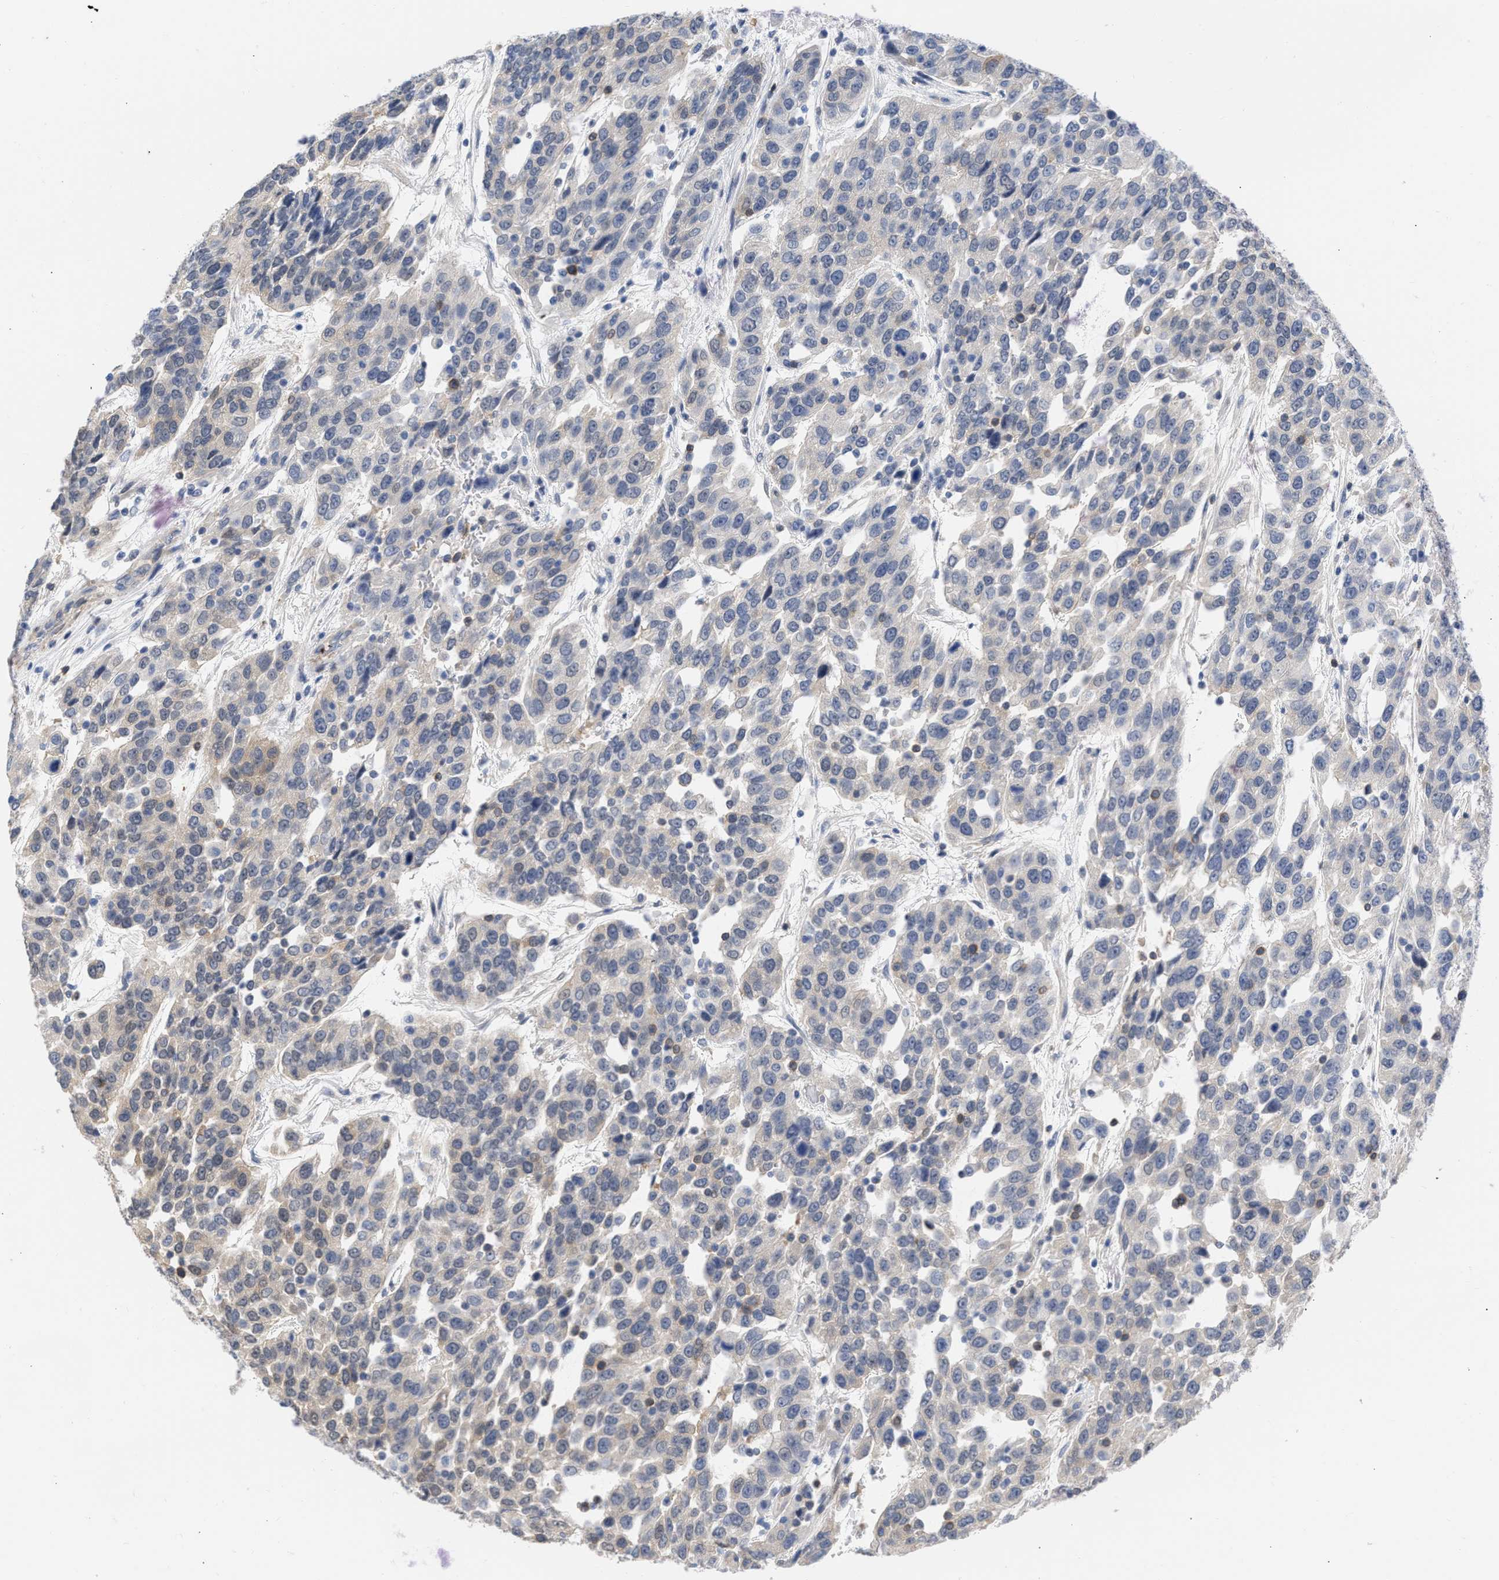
{"staining": {"intensity": "weak", "quantity": "25%-75%", "location": "cytoplasmic/membranous"}, "tissue": "urothelial cancer", "cell_type": "Tumor cells", "image_type": "cancer", "snomed": [{"axis": "morphology", "description": "Urothelial carcinoma, High grade"}, {"axis": "topography", "description": "Urinary bladder"}], "caption": "Immunohistochemistry of human urothelial cancer displays low levels of weak cytoplasmic/membranous expression in approximately 25%-75% of tumor cells.", "gene": "THRA", "patient": {"sex": "female", "age": 80}}